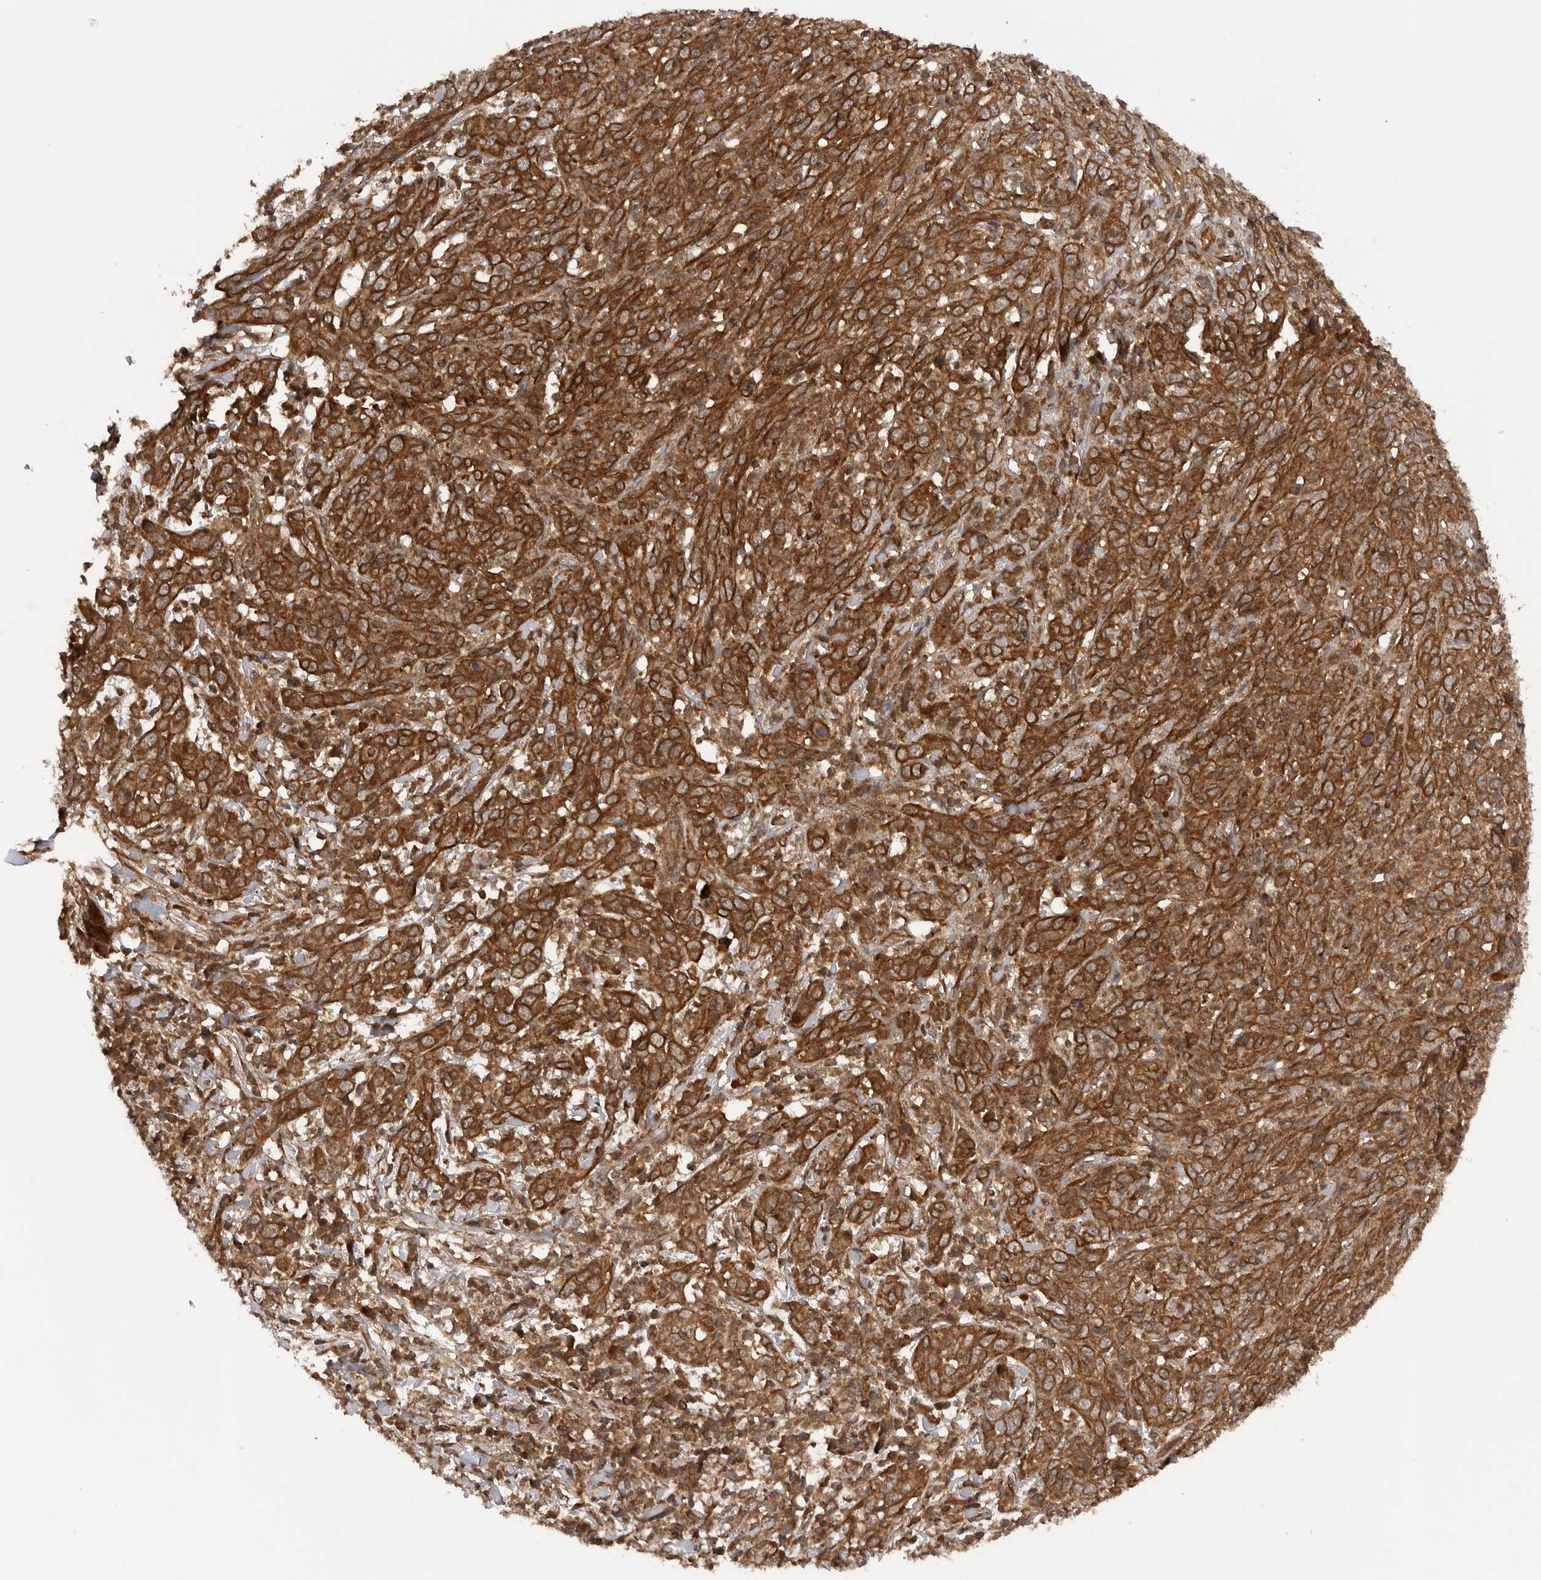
{"staining": {"intensity": "strong", "quantity": ">75%", "location": "cytoplasmic/membranous"}, "tissue": "cervical cancer", "cell_type": "Tumor cells", "image_type": "cancer", "snomed": [{"axis": "morphology", "description": "Squamous cell carcinoma, NOS"}, {"axis": "topography", "description": "Cervix"}], "caption": "Tumor cells reveal high levels of strong cytoplasmic/membranous expression in approximately >75% of cells in human cervical cancer.", "gene": "PRDX4", "patient": {"sex": "female", "age": 46}}